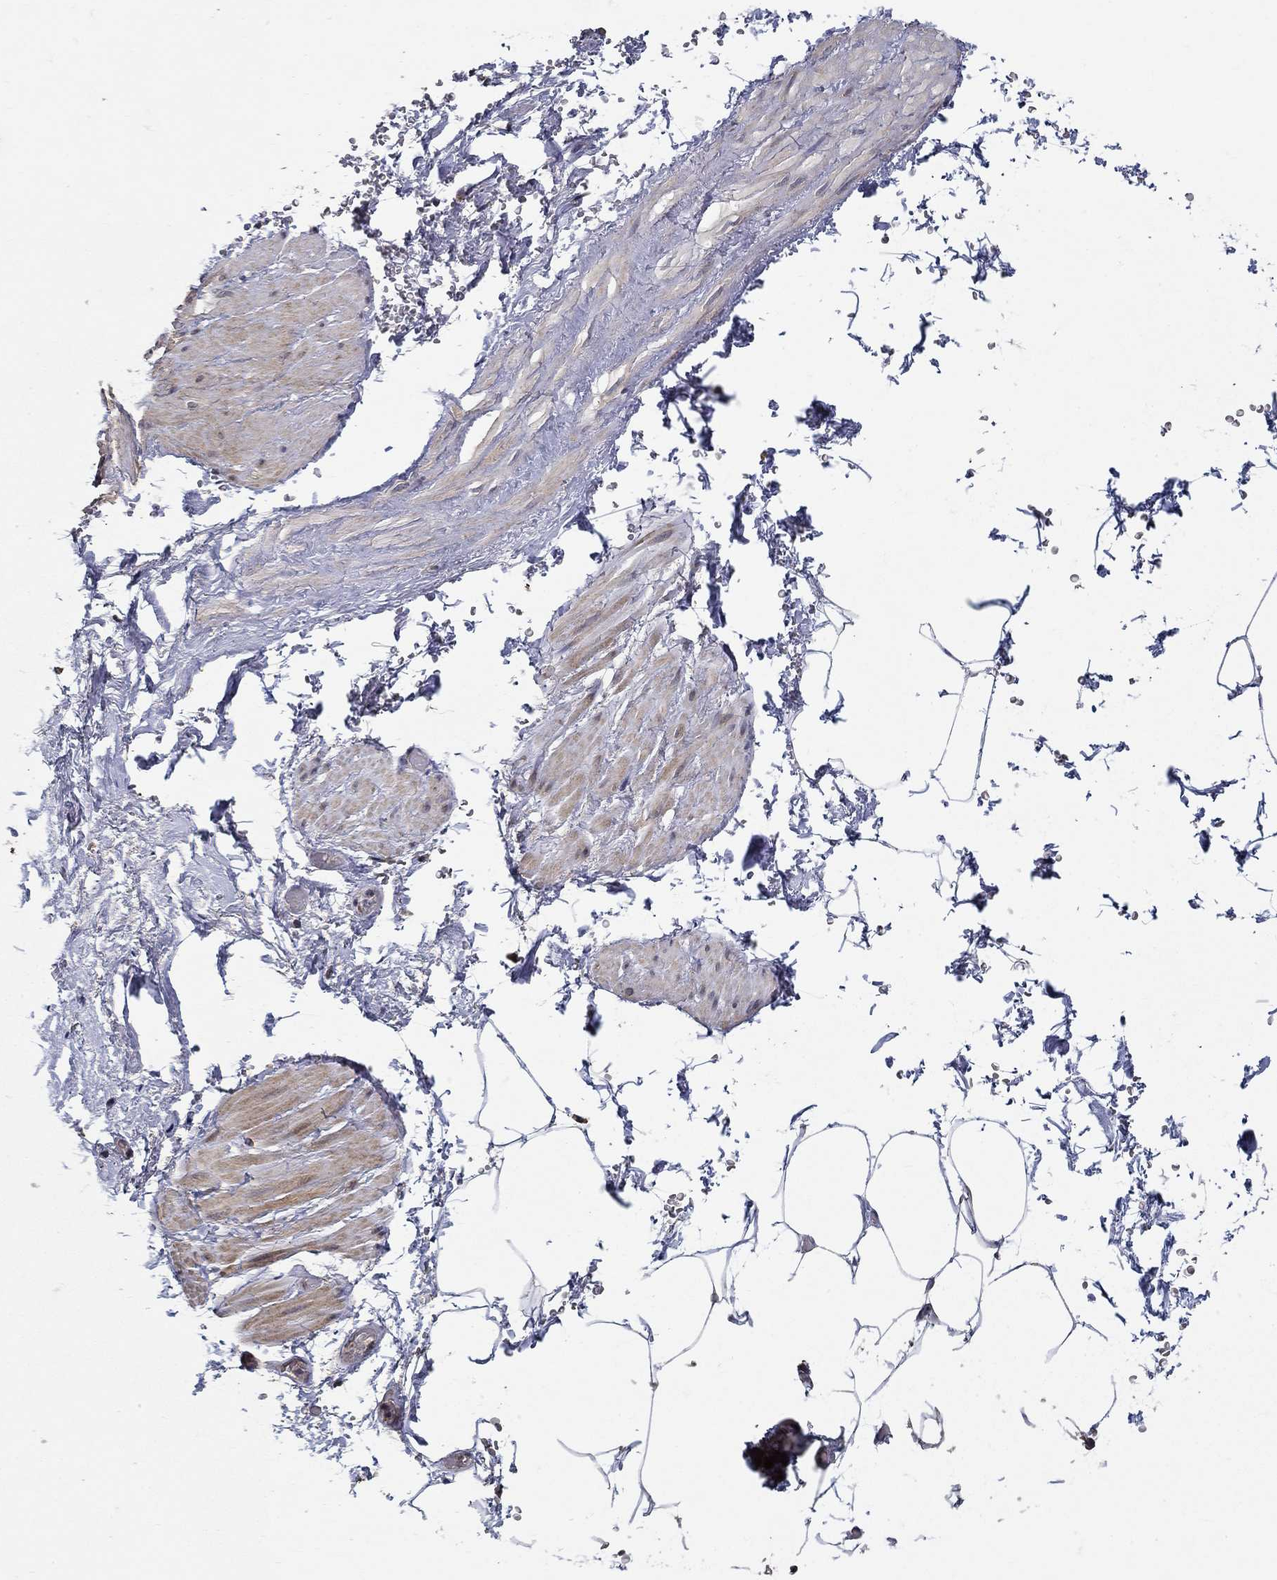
{"staining": {"intensity": "negative", "quantity": "none", "location": "none"}, "tissue": "adipose tissue", "cell_type": "Adipocytes", "image_type": "normal", "snomed": [{"axis": "morphology", "description": "Normal tissue, NOS"}, {"axis": "topography", "description": "Soft tissue"}, {"axis": "topography", "description": "Adipose tissue"}, {"axis": "topography", "description": "Vascular tissue"}, {"axis": "topography", "description": "Peripheral nerve tissue"}], "caption": "The photomicrograph displays no significant positivity in adipocytes of adipose tissue. Nuclei are stained in blue.", "gene": "ZNF594", "patient": {"sex": "male", "age": 68}}